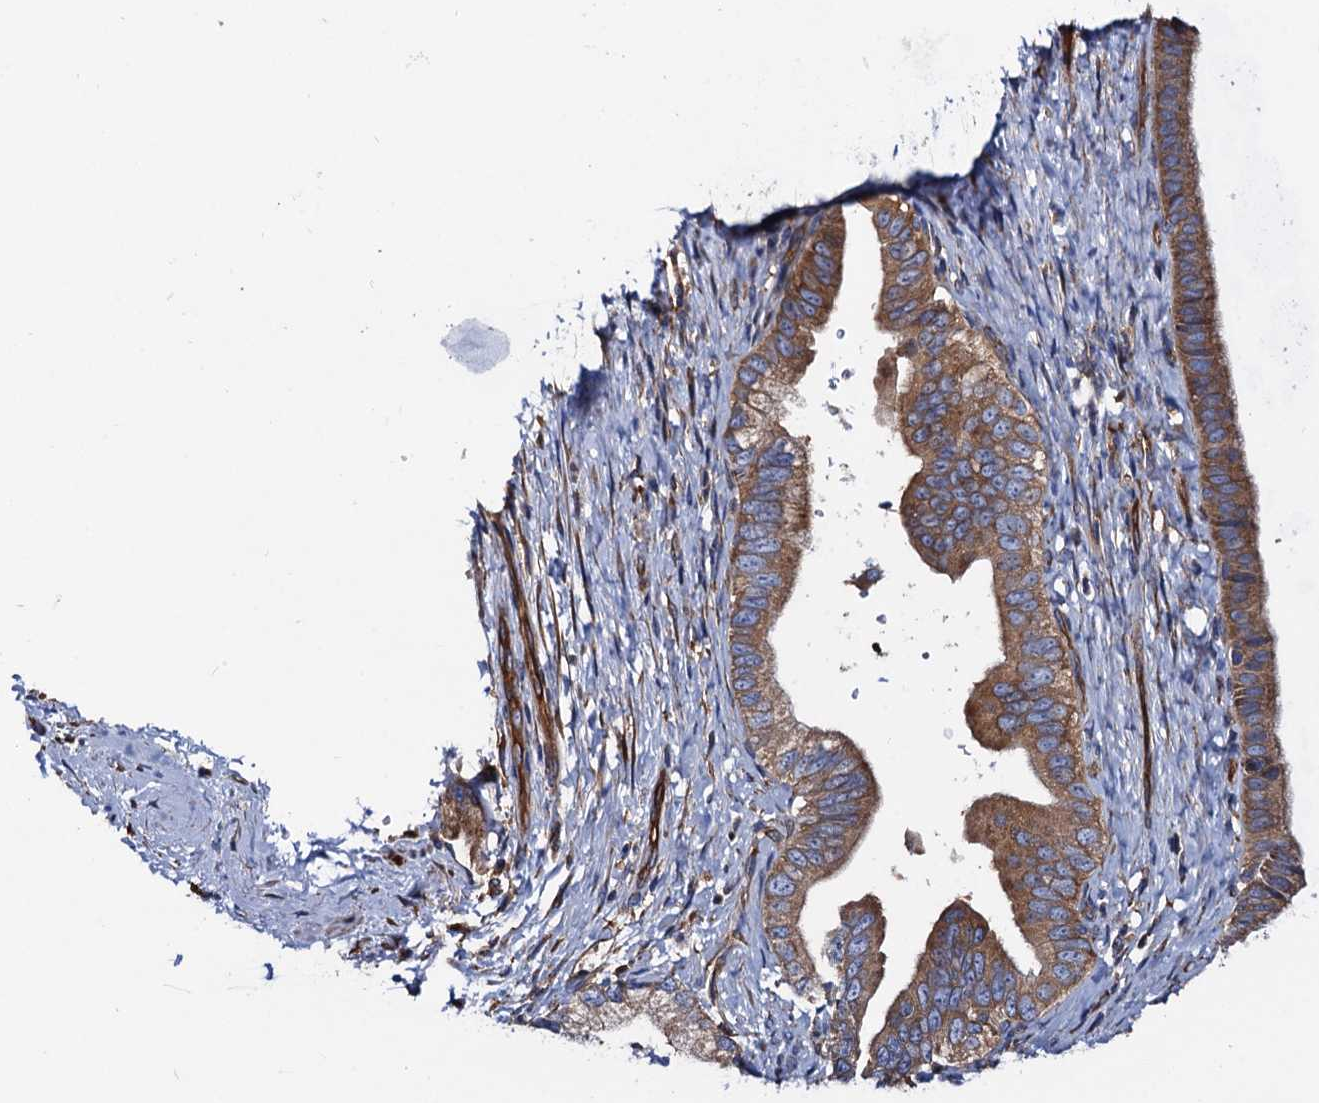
{"staining": {"intensity": "moderate", "quantity": ">75%", "location": "cytoplasmic/membranous"}, "tissue": "pancreatic cancer", "cell_type": "Tumor cells", "image_type": "cancer", "snomed": [{"axis": "morphology", "description": "Adenocarcinoma, NOS"}, {"axis": "topography", "description": "Pancreas"}], "caption": "This photomicrograph exhibits adenocarcinoma (pancreatic) stained with IHC to label a protein in brown. The cytoplasmic/membranous of tumor cells show moderate positivity for the protein. Nuclei are counter-stained blue.", "gene": "MRPL48", "patient": {"sex": "female", "age": 55}}